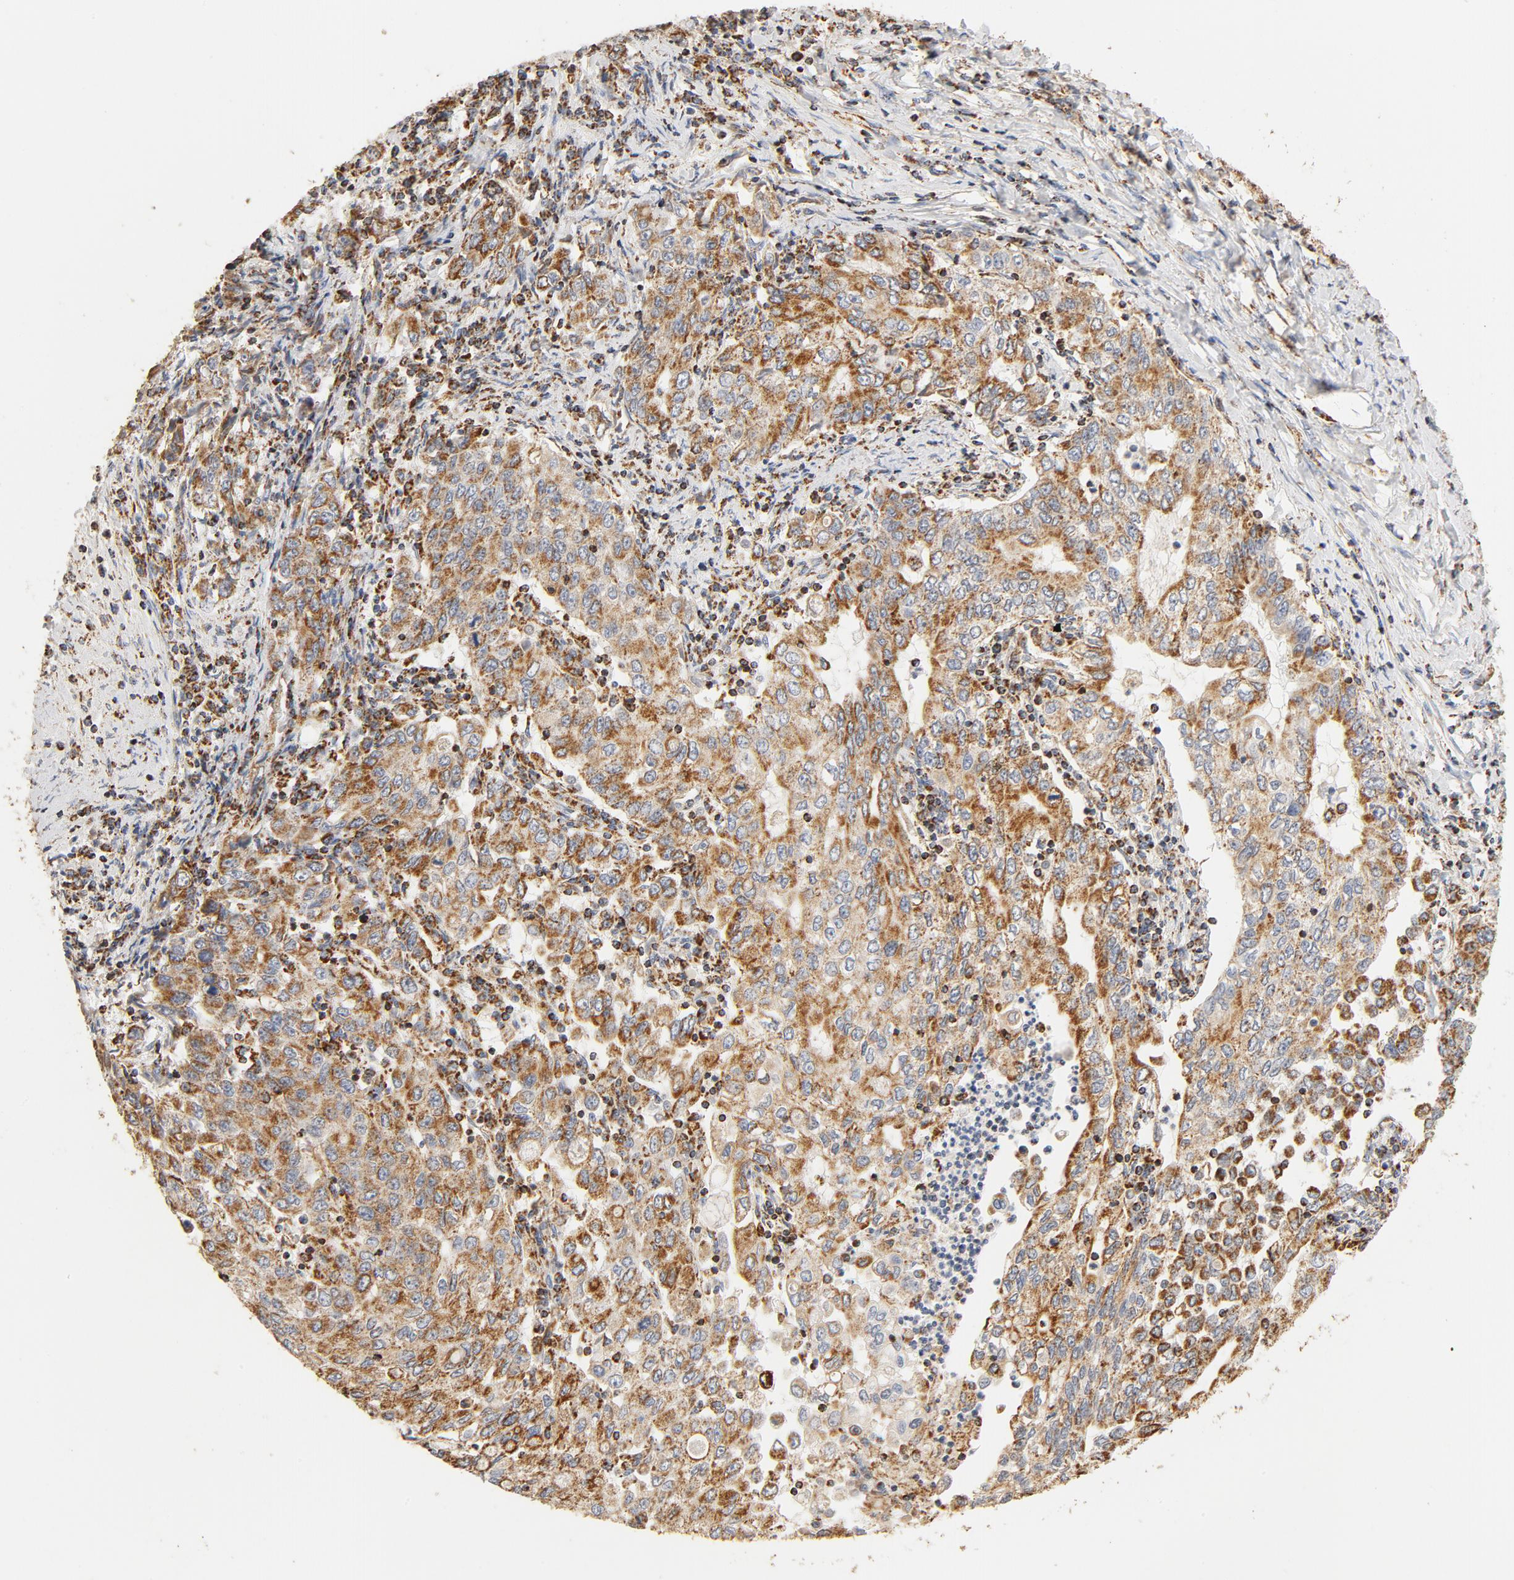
{"staining": {"intensity": "moderate", "quantity": ">75%", "location": "cytoplasmic/membranous"}, "tissue": "stomach cancer", "cell_type": "Tumor cells", "image_type": "cancer", "snomed": [{"axis": "morphology", "description": "Adenocarcinoma, NOS"}, {"axis": "topography", "description": "Stomach, lower"}], "caption": "Tumor cells display medium levels of moderate cytoplasmic/membranous positivity in about >75% of cells in stomach cancer (adenocarcinoma). The staining is performed using DAB brown chromogen to label protein expression. The nuclei are counter-stained blue using hematoxylin.", "gene": "COX4I1", "patient": {"sex": "female", "age": 72}}